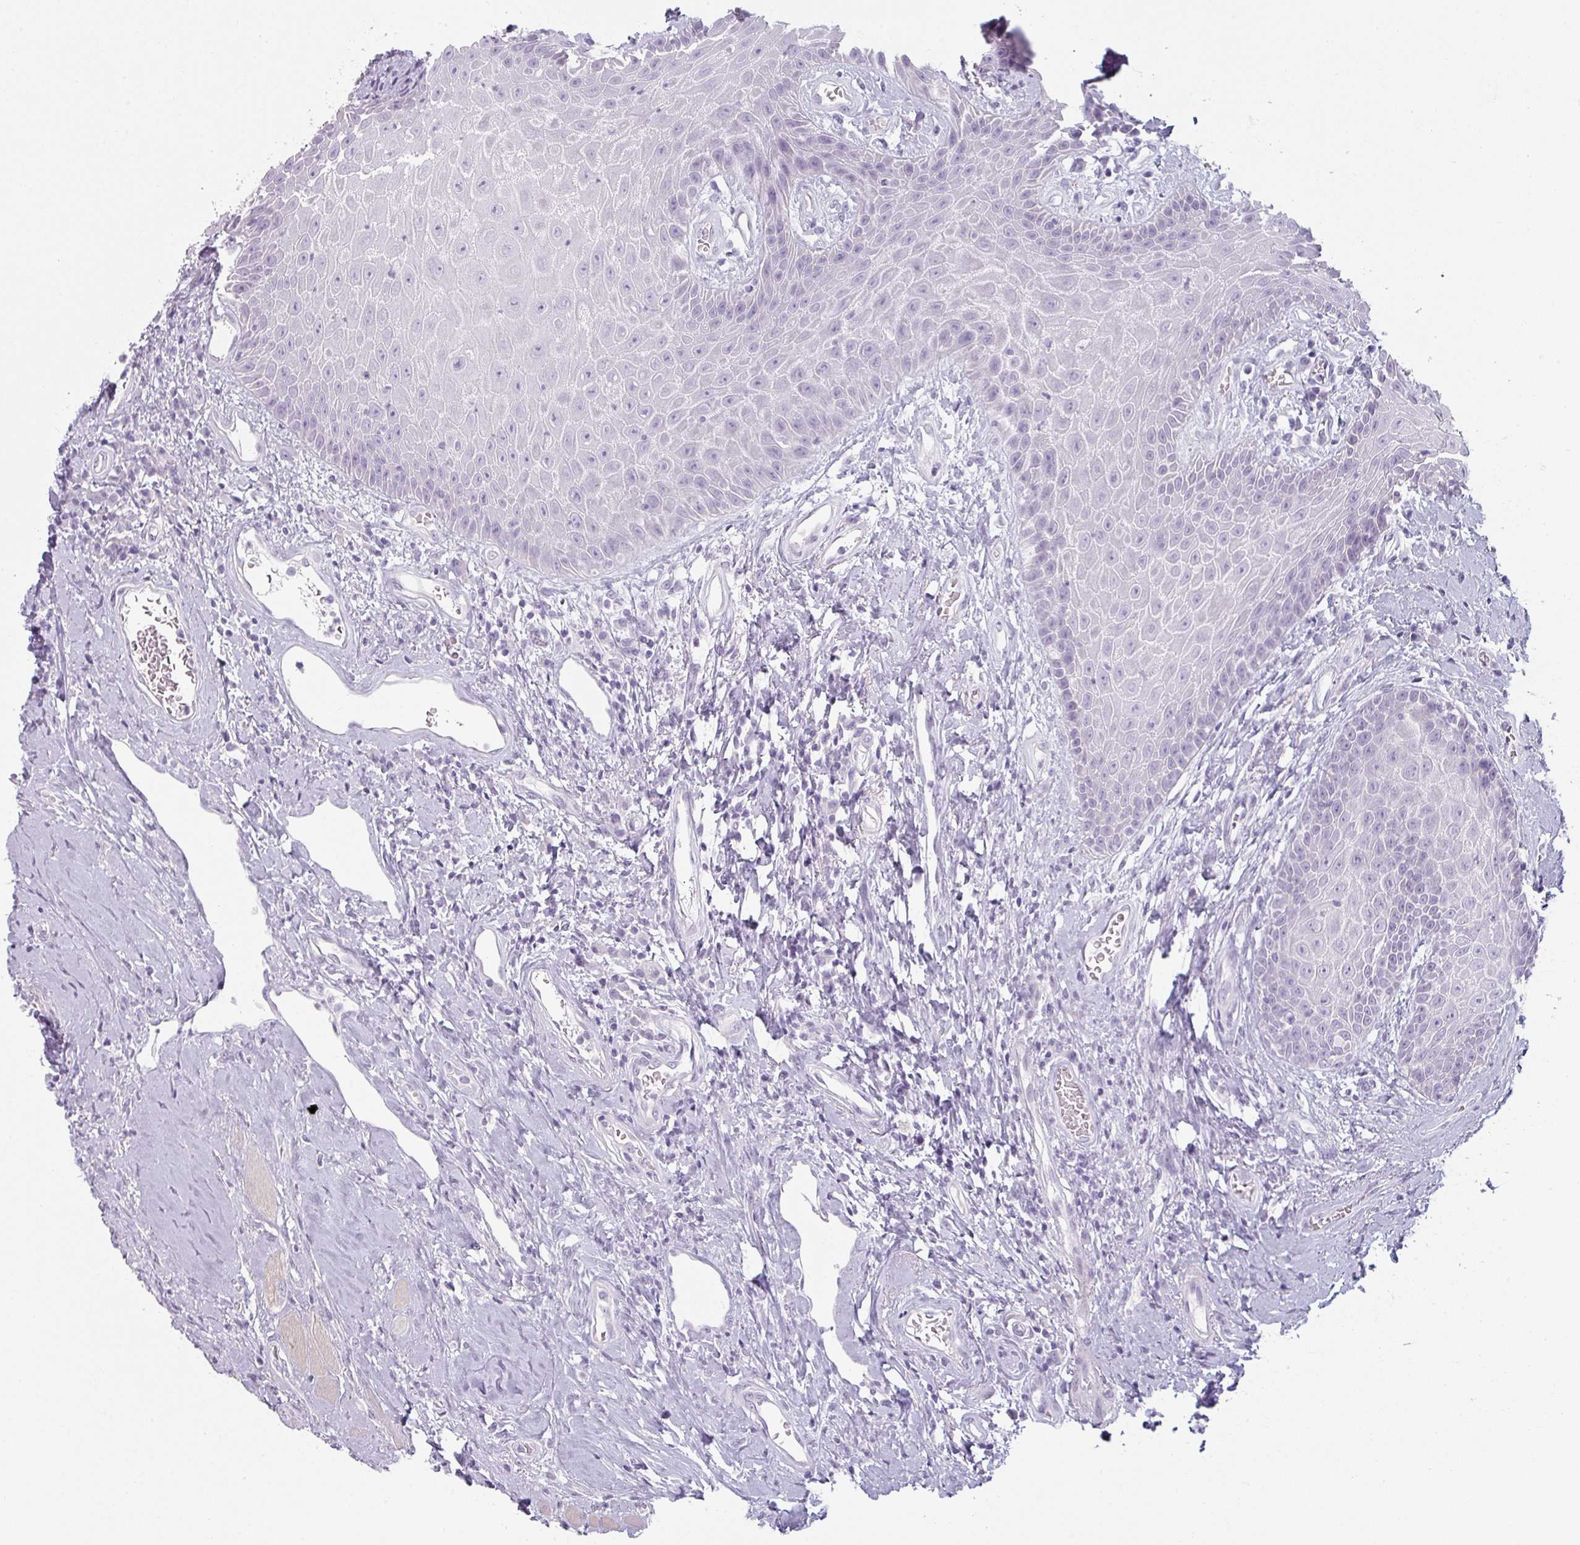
{"staining": {"intensity": "negative", "quantity": "none", "location": "none"}, "tissue": "head and neck cancer", "cell_type": "Tumor cells", "image_type": "cancer", "snomed": [{"axis": "morphology", "description": "Squamous cell carcinoma, NOS"}, {"axis": "topography", "description": "Head-Neck"}], "caption": "Immunohistochemical staining of human head and neck cancer reveals no significant staining in tumor cells.", "gene": "SFTPA1", "patient": {"sex": "female", "age": 59}}